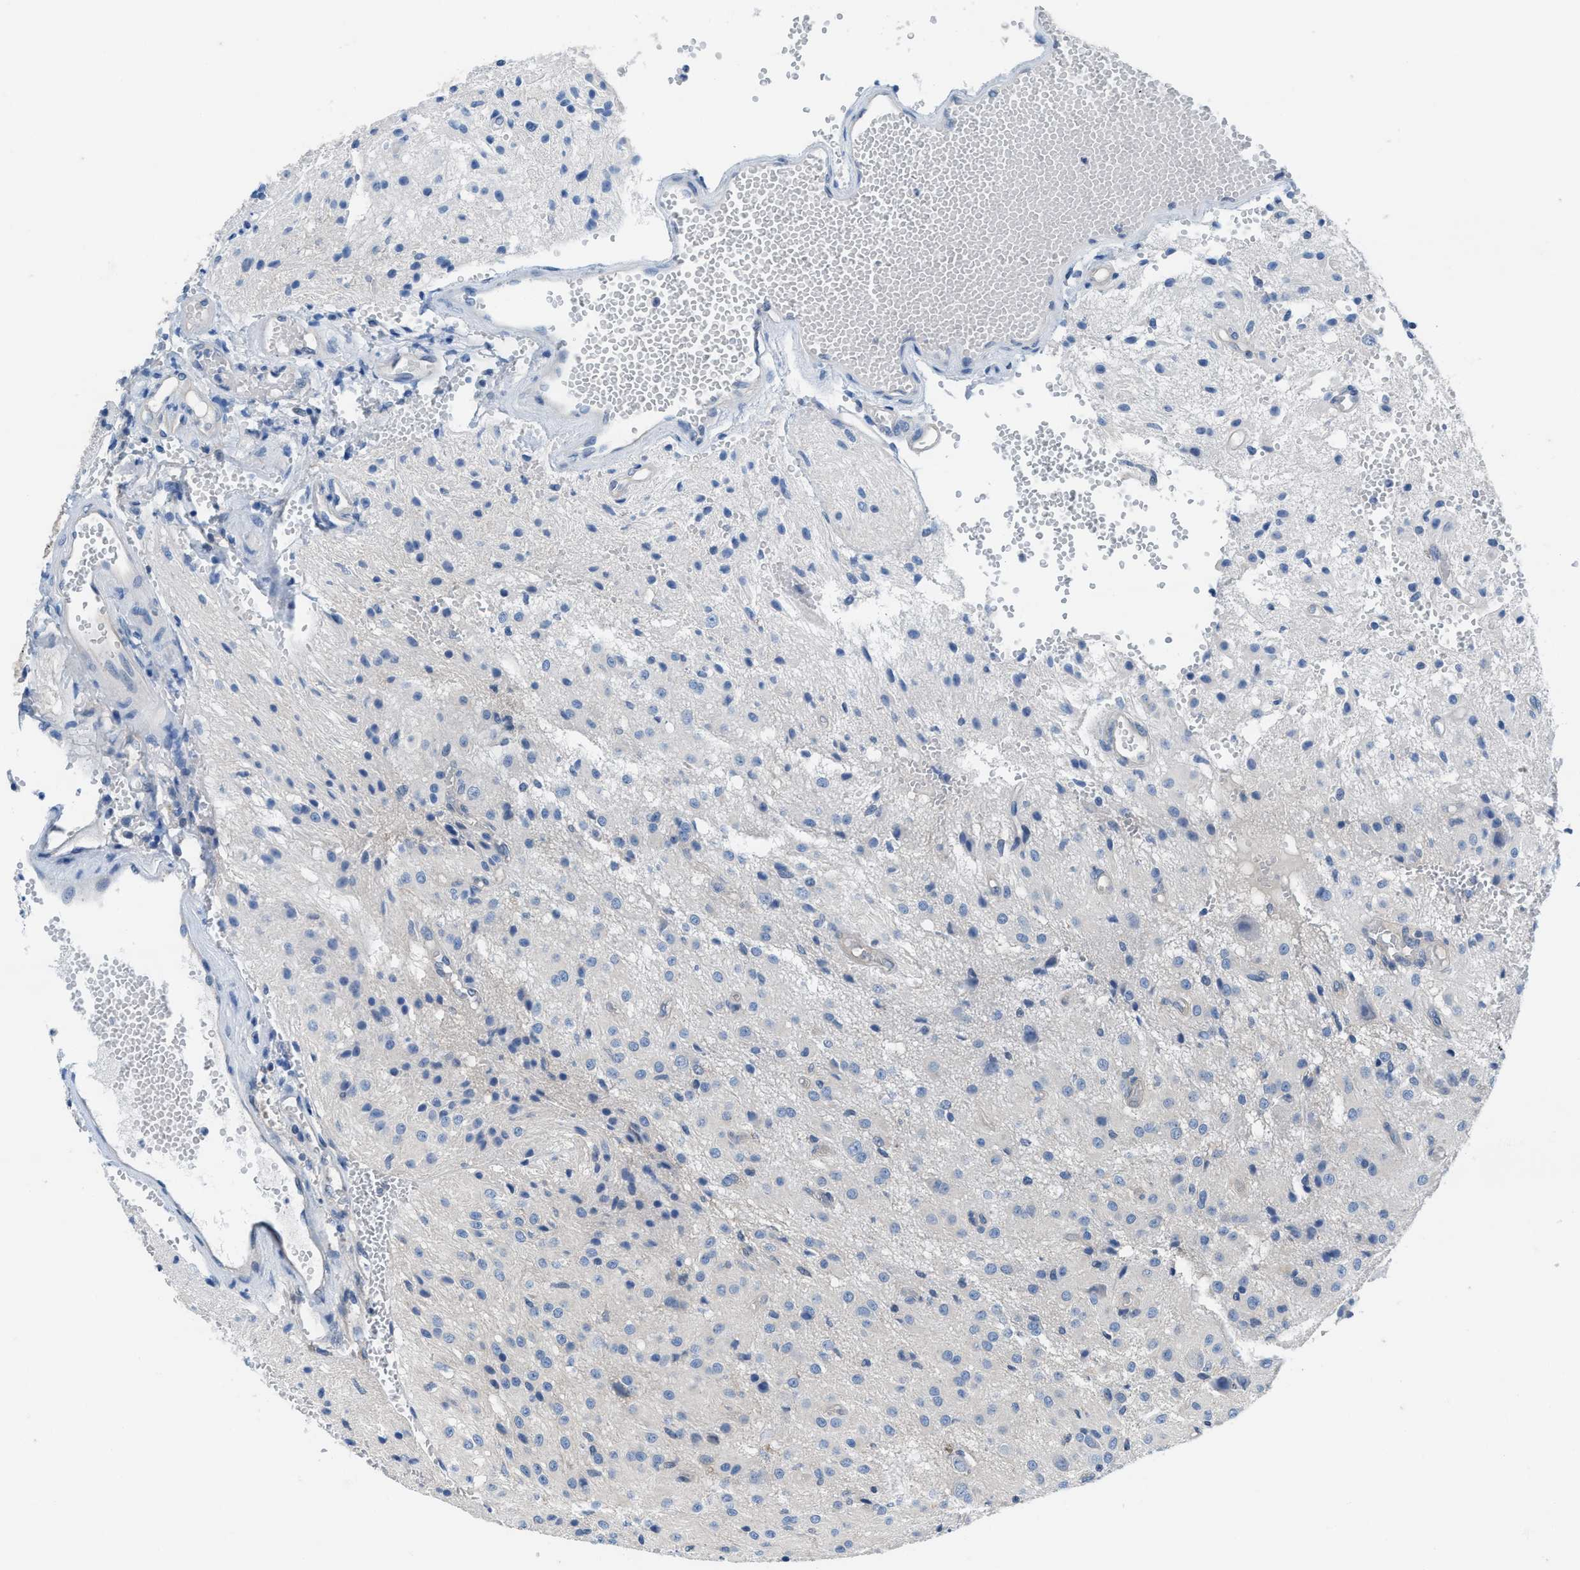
{"staining": {"intensity": "negative", "quantity": "none", "location": "none"}, "tissue": "glioma", "cell_type": "Tumor cells", "image_type": "cancer", "snomed": [{"axis": "morphology", "description": "Glioma, malignant, High grade"}, {"axis": "topography", "description": "Brain"}], "caption": "The immunohistochemistry photomicrograph has no significant staining in tumor cells of high-grade glioma (malignant) tissue. (DAB immunohistochemistry, high magnification).", "gene": "NUDT5", "patient": {"sex": "female", "age": 59}}